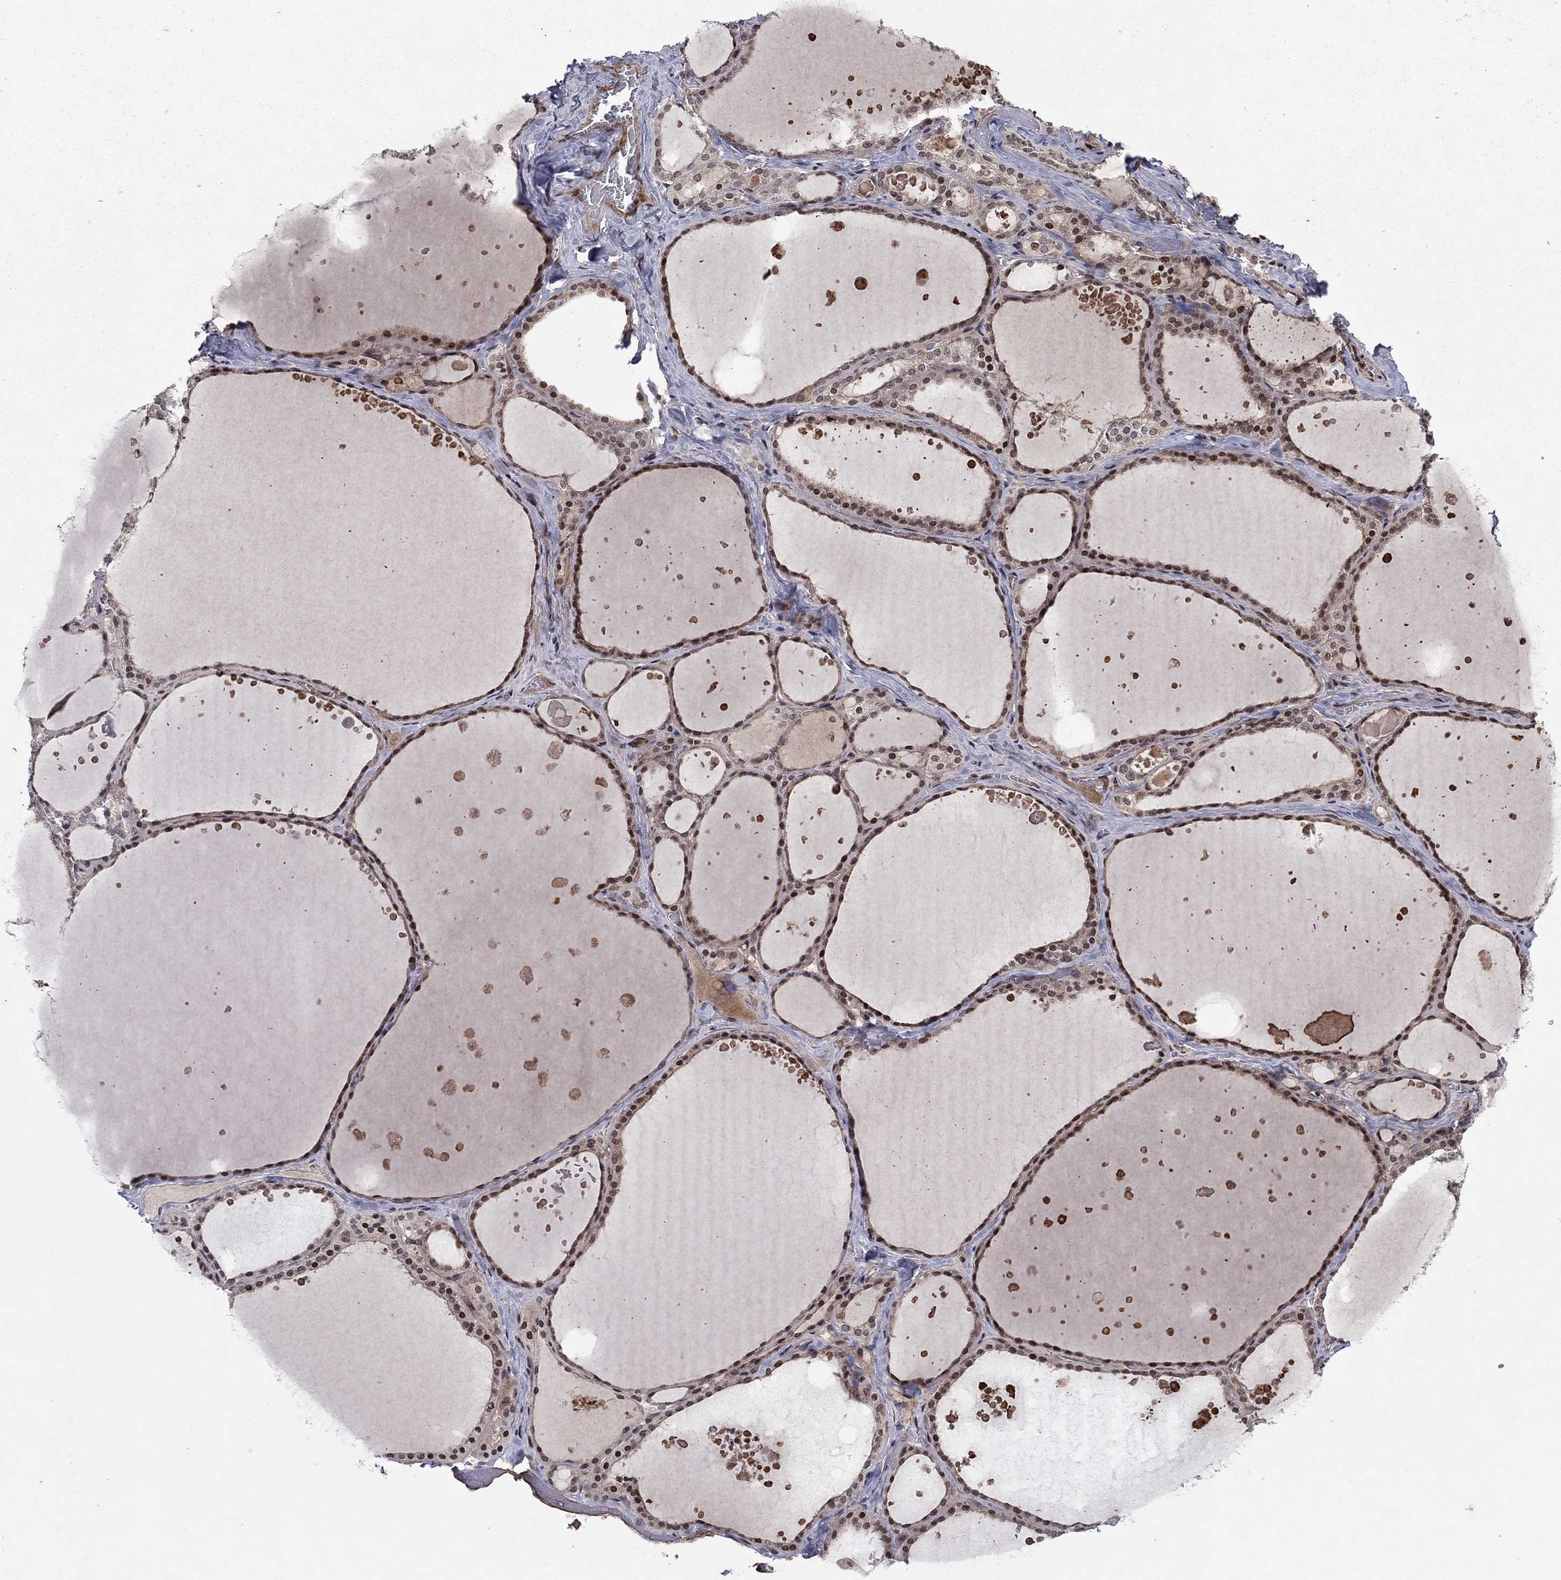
{"staining": {"intensity": "moderate", "quantity": ">75%", "location": "cytoplasmic/membranous"}, "tissue": "thyroid gland", "cell_type": "Glandular cells", "image_type": "normal", "snomed": [{"axis": "morphology", "description": "Normal tissue, NOS"}, {"axis": "topography", "description": "Thyroid gland"}], "caption": "An image of human thyroid gland stained for a protein shows moderate cytoplasmic/membranous brown staining in glandular cells.", "gene": "SORBS1", "patient": {"sex": "male", "age": 63}}